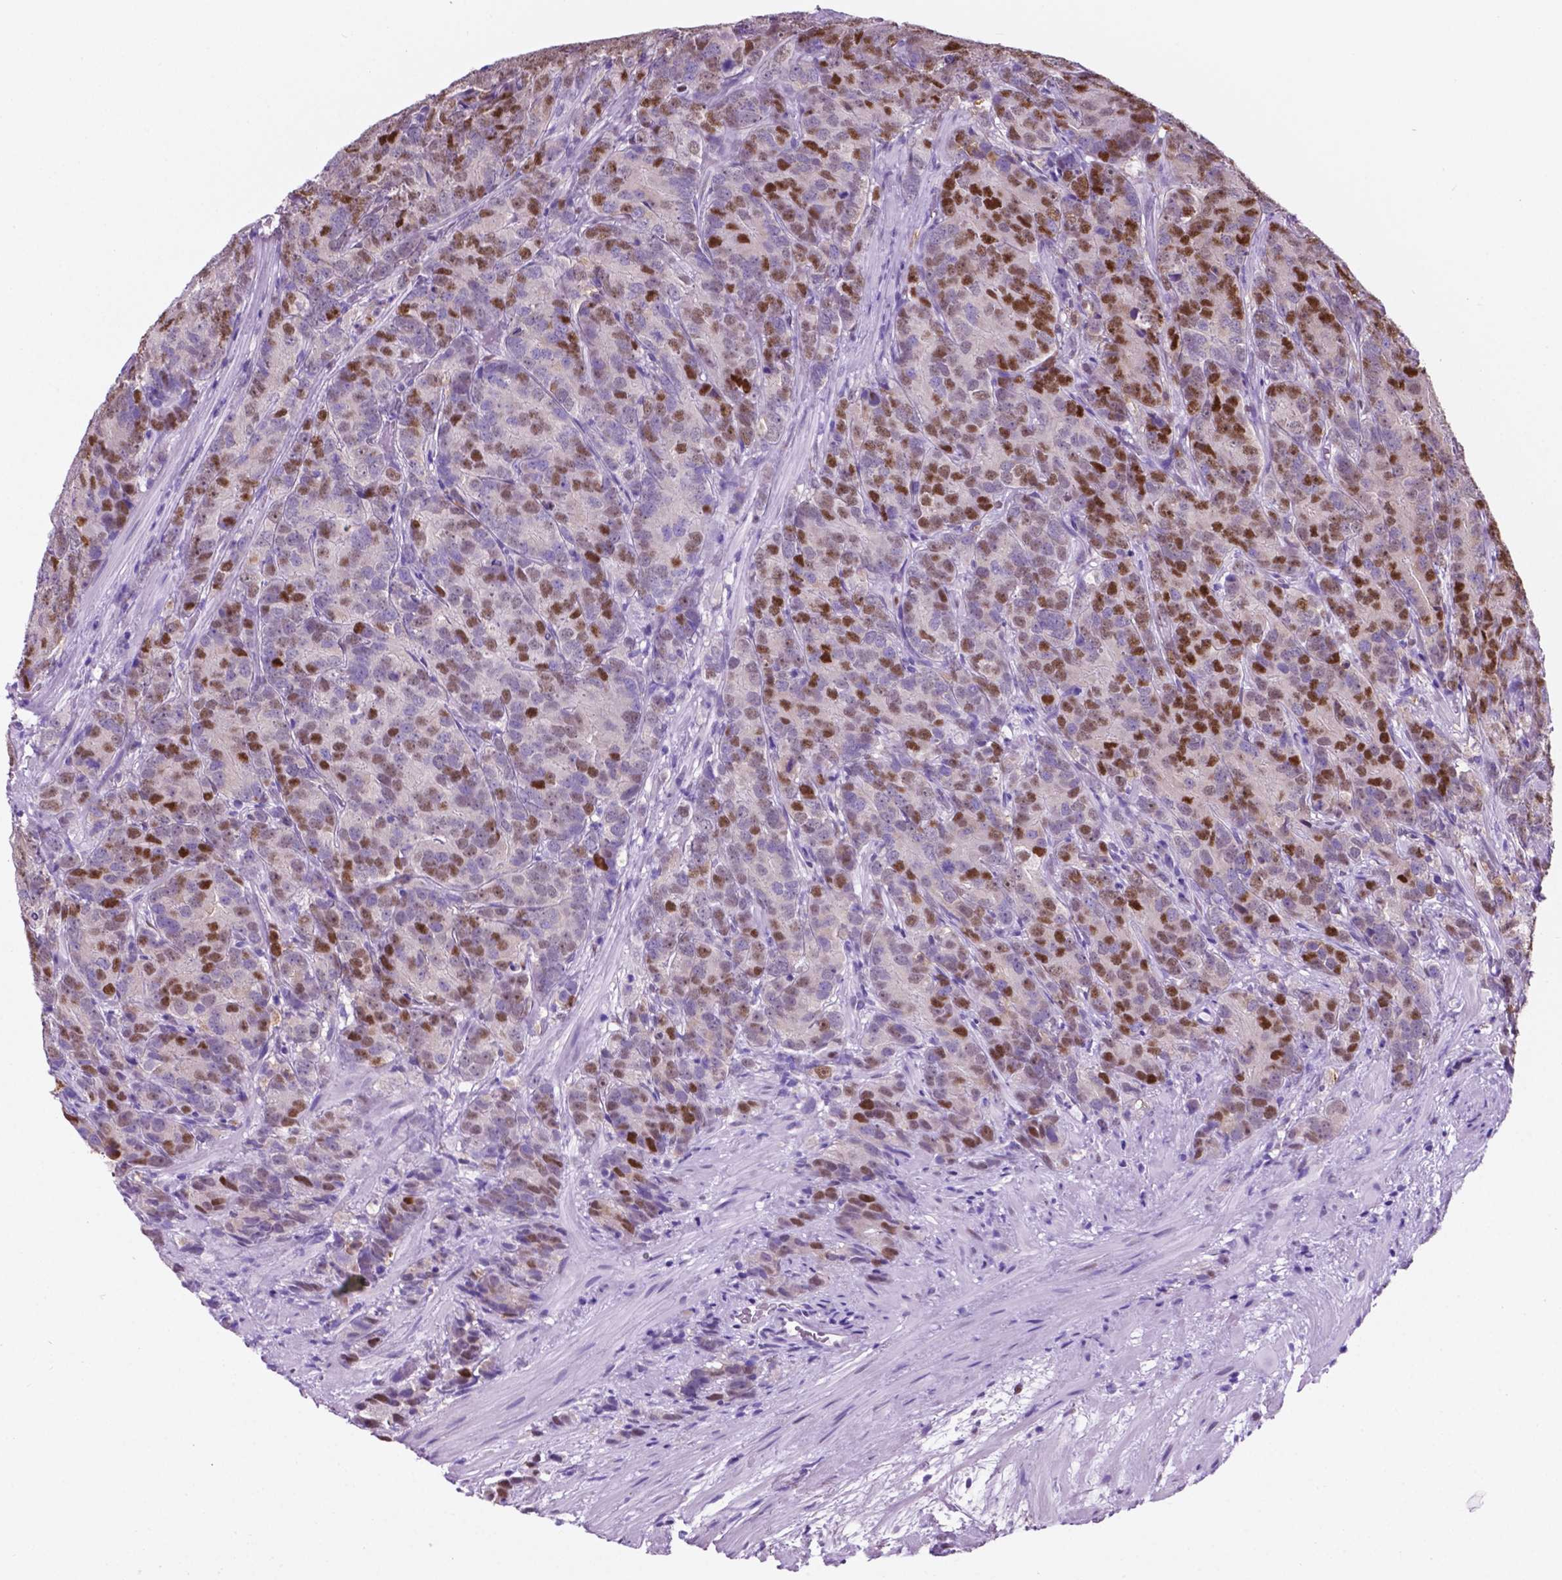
{"staining": {"intensity": "strong", "quantity": "25%-75%", "location": "nuclear"}, "tissue": "prostate cancer", "cell_type": "Tumor cells", "image_type": "cancer", "snomed": [{"axis": "morphology", "description": "Adenocarcinoma, High grade"}, {"axis": "topography", "description": "Prostate"}], "caption": "Immunohistochemistry of human high-grade adenocarcinoma (prostate) shows high levels of strong nuclear positivity in about 25%-75% of tumor cells.", "gene": "TMEM210", "patient": {"sex": "male", "age": 90}}